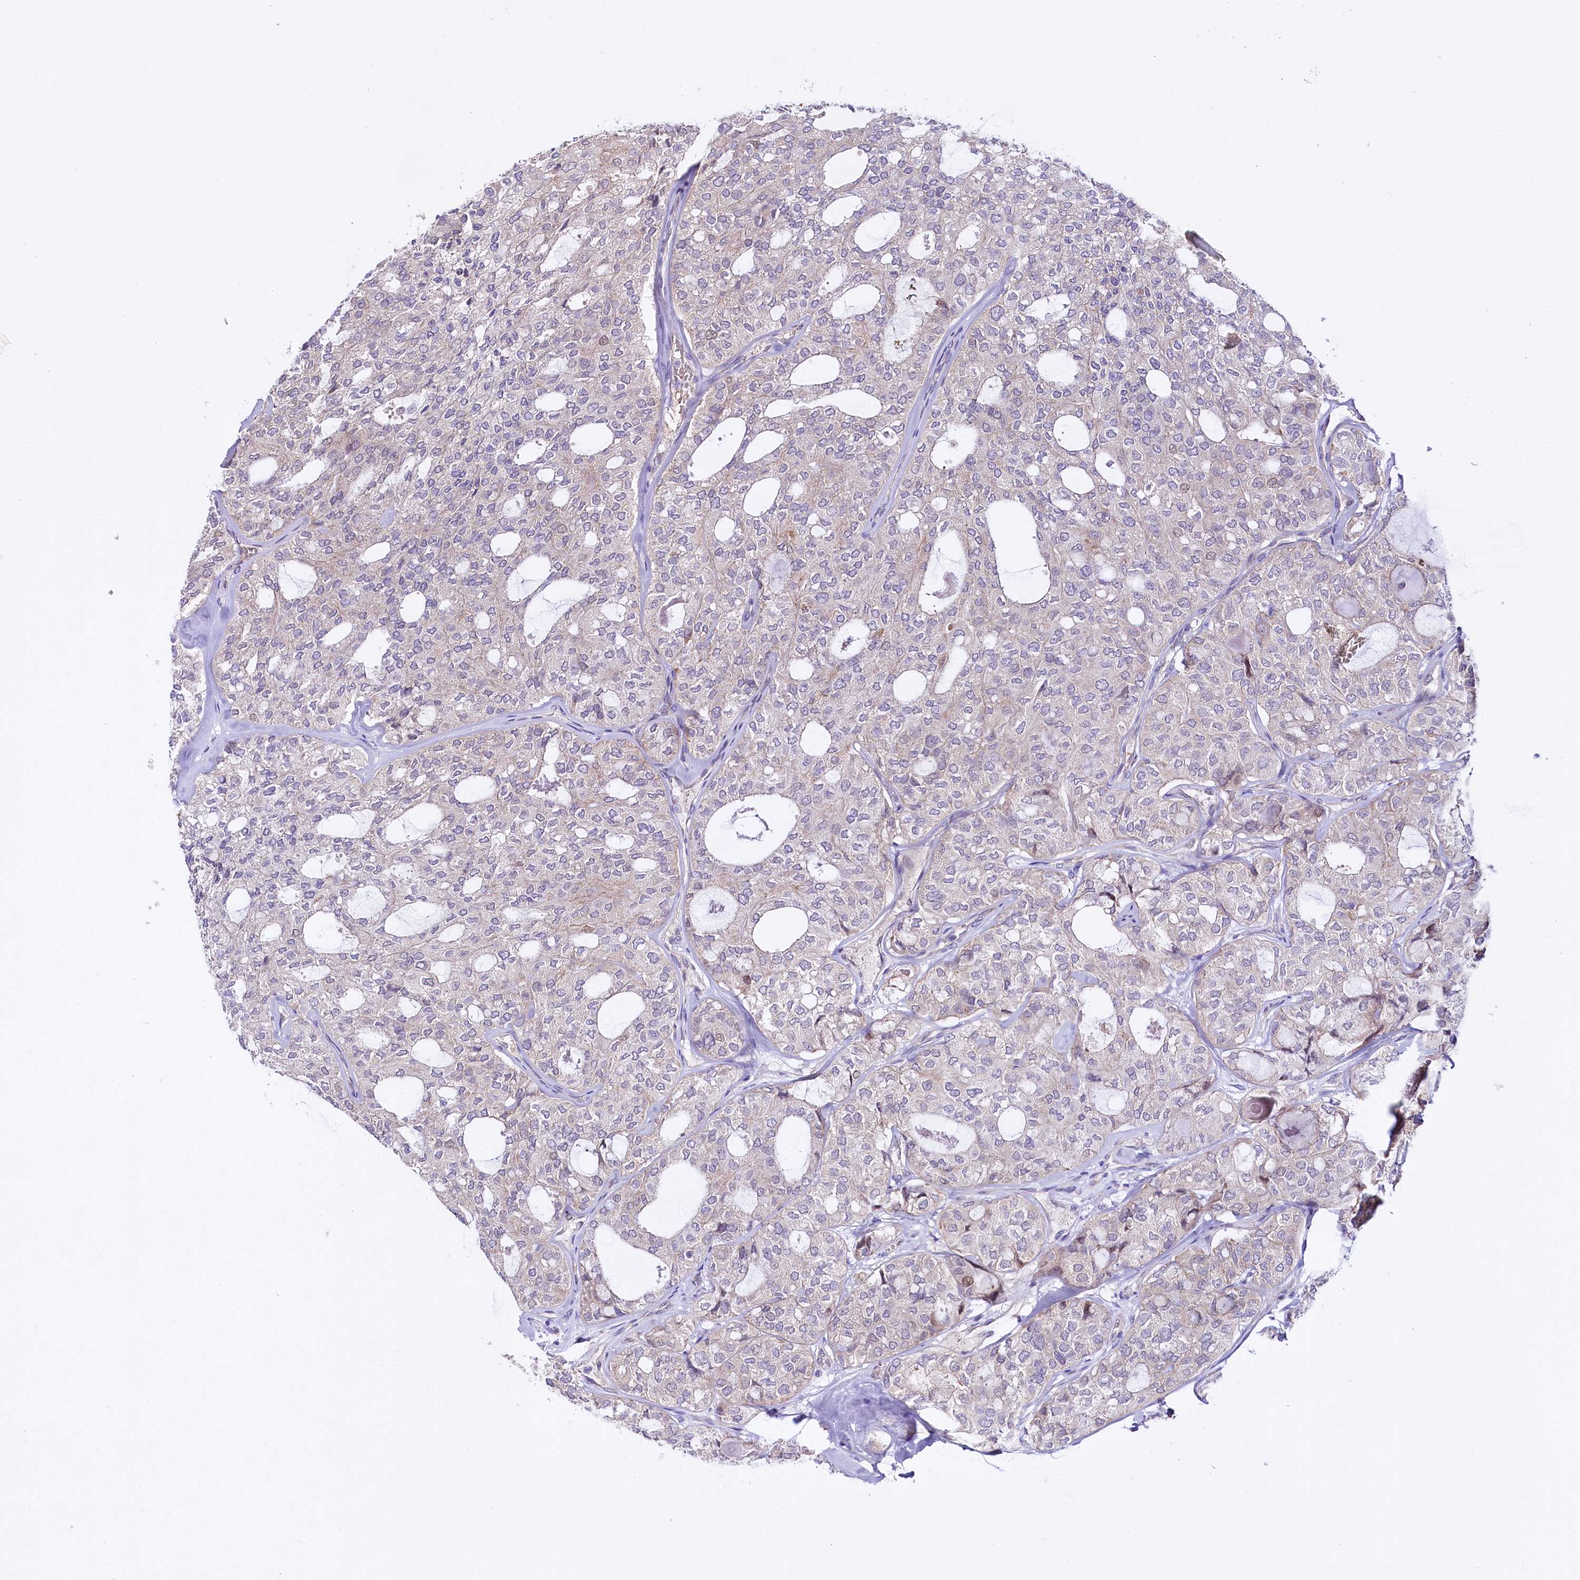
{"staining": {"intensity": "weak", "quantity": "<25%", "location": "cytoplasmic/membranous"}, "tissue": "thyroid cancer", "cell_type": "Tumor cells", "image_type": "cancer", "snomed": [{"axis": "morphology", "description": "Follicular adenoma carcinoma, NOS"}, {"axis": "topography", "description": "Thyroid gland"}], "caption": "Immunohistochemistry photomicrograph of neoplastic tissue: thyroid cancer (follicular adenoma carcinoma) stained with DAB (3,3'-diaminobenzidine) exhibits no significant protein positivity in tumor cells.", "gene": "CEP295", "patient": {"sex": "male", "age": 75}}